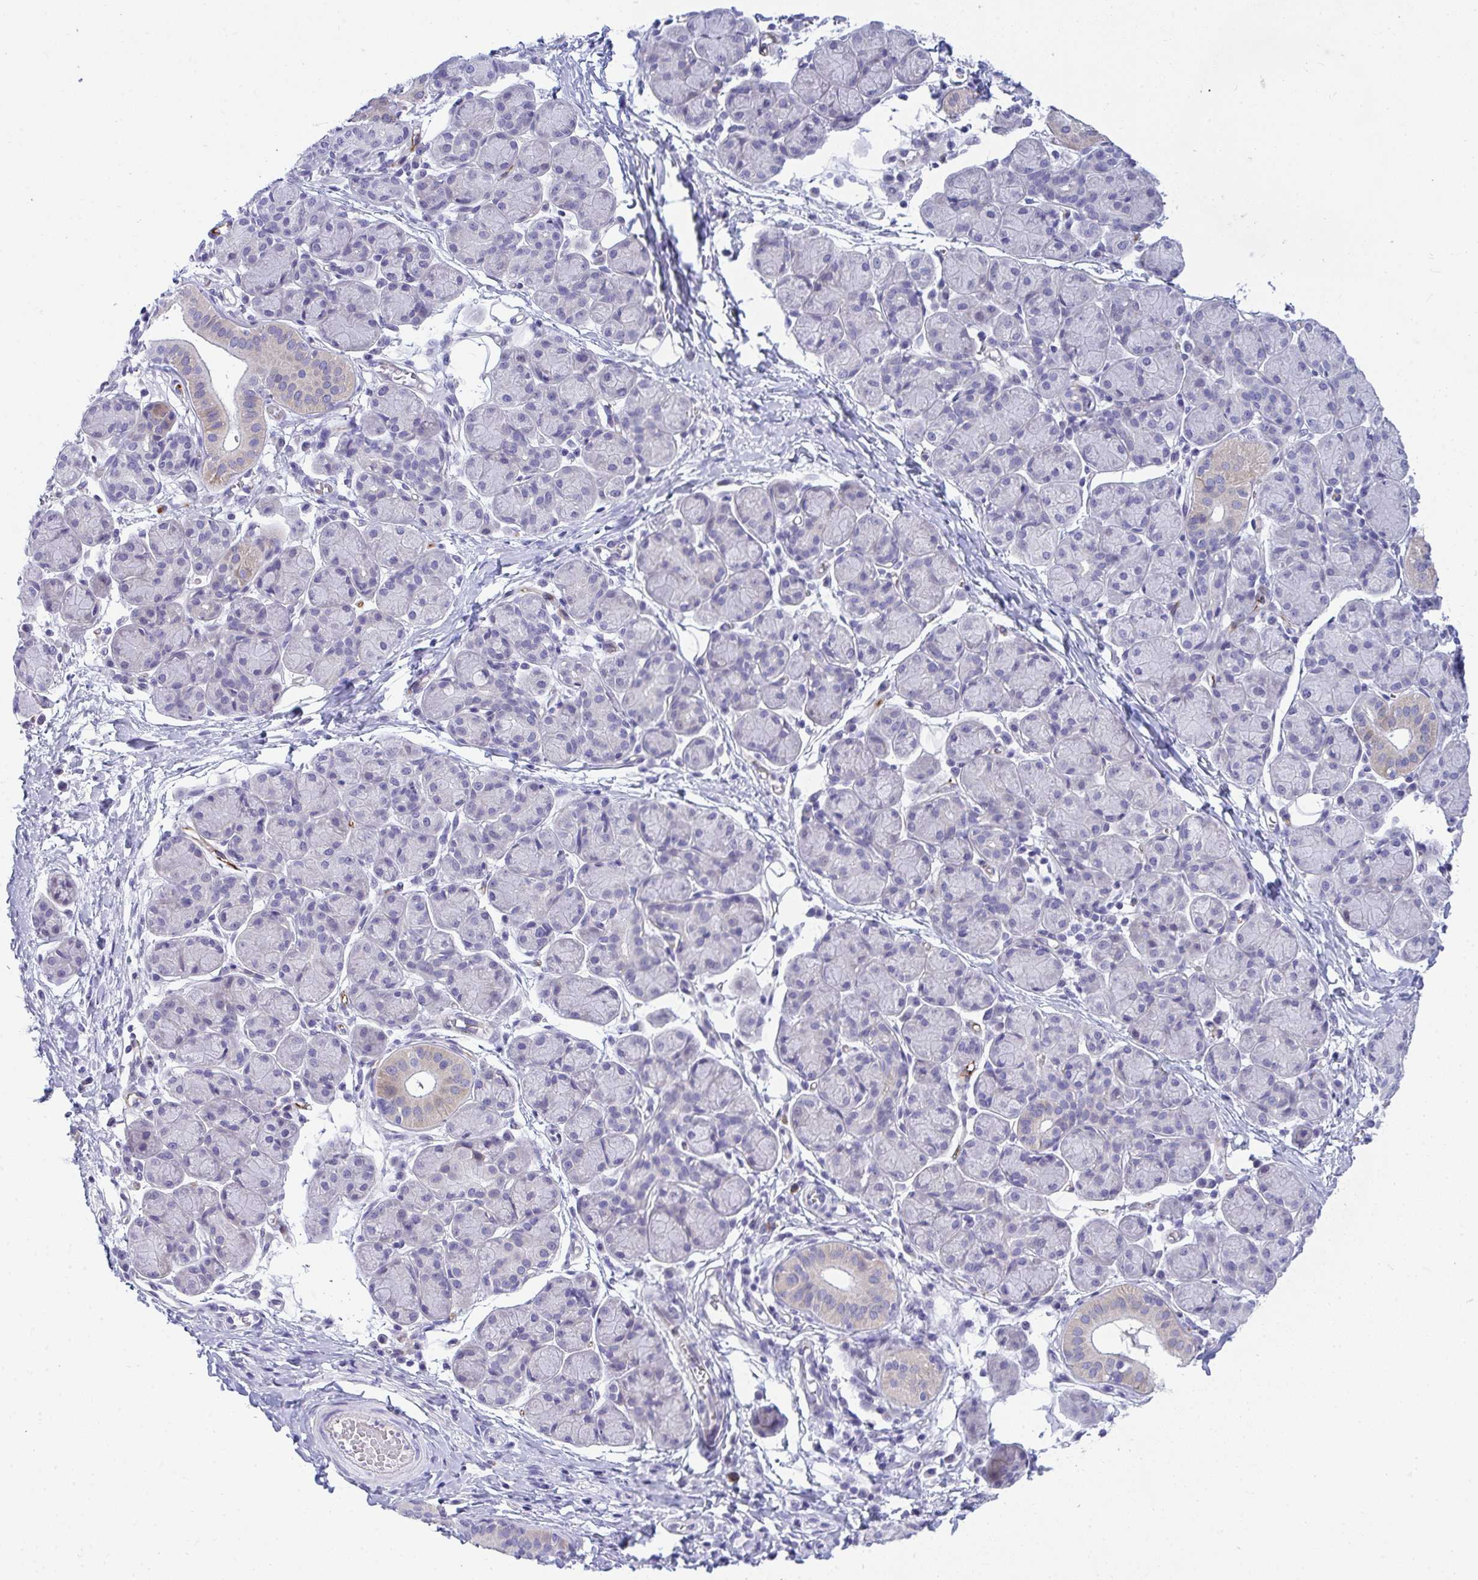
{"staining": {"intensity": "weak", "quantity": "<25%", "location": "cytoplasmic/membranous"}, "tissue": "salivary gland", "cell_type": "Glandular cells", "image_type": "normal", "snomed": [{"axis": "morphology", "description": "Normal tissue, NOS"}, {"axis": "morphology", "description": "Inflammation, NOS"}, {"axis": "topography", "description": "Lymph node"}, {"axis": "topography", "description": "Salivary gland"}], "caption": "This is an IHC histopathology image of benign salivary gland. There is no staining in glandular cells.", "gene": "TSBP1", "patient": {"sex": "male", "age": 3}}